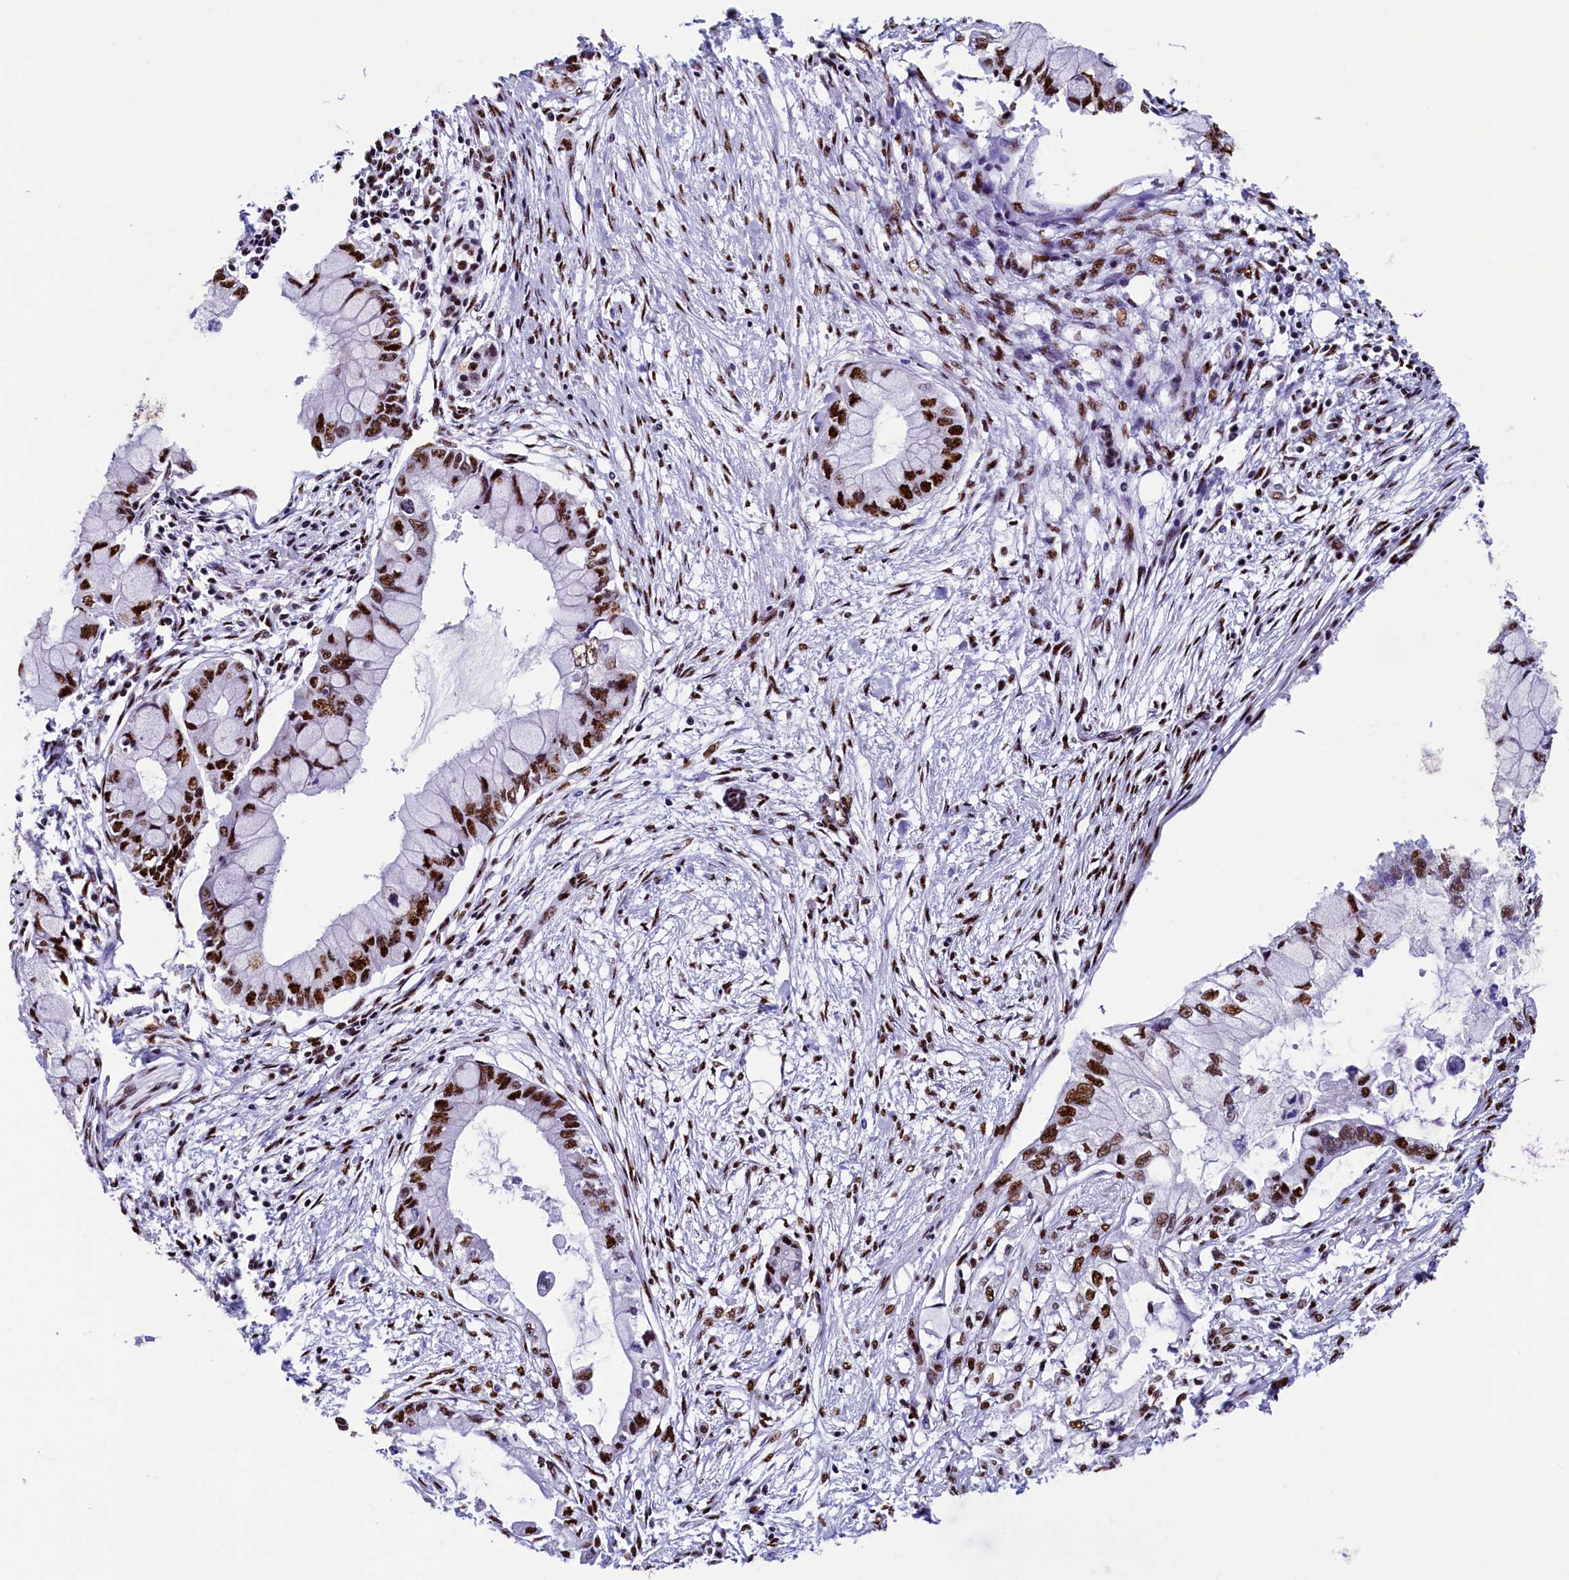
{"staining": {"intensity": "moderate", "quantity": ">75%", "location": "nuclear"}, "tissue": "pancreatic cancer", "cell_type": "Tumor cells", "image_type": "cancer", "snomed": [{"axis": "morphology", "description": "Adenocarcinoma, NOS"}, {"axis": "topography", "description": "Pancreas"}], "caption": "Protein staining displays moderate nuclear staining in approximately >75% of tumor cells in pancreatic cancer (adenocarcinoma).", "gene": "SRRM2", "patient": {"sex": "male", "age": 48}}